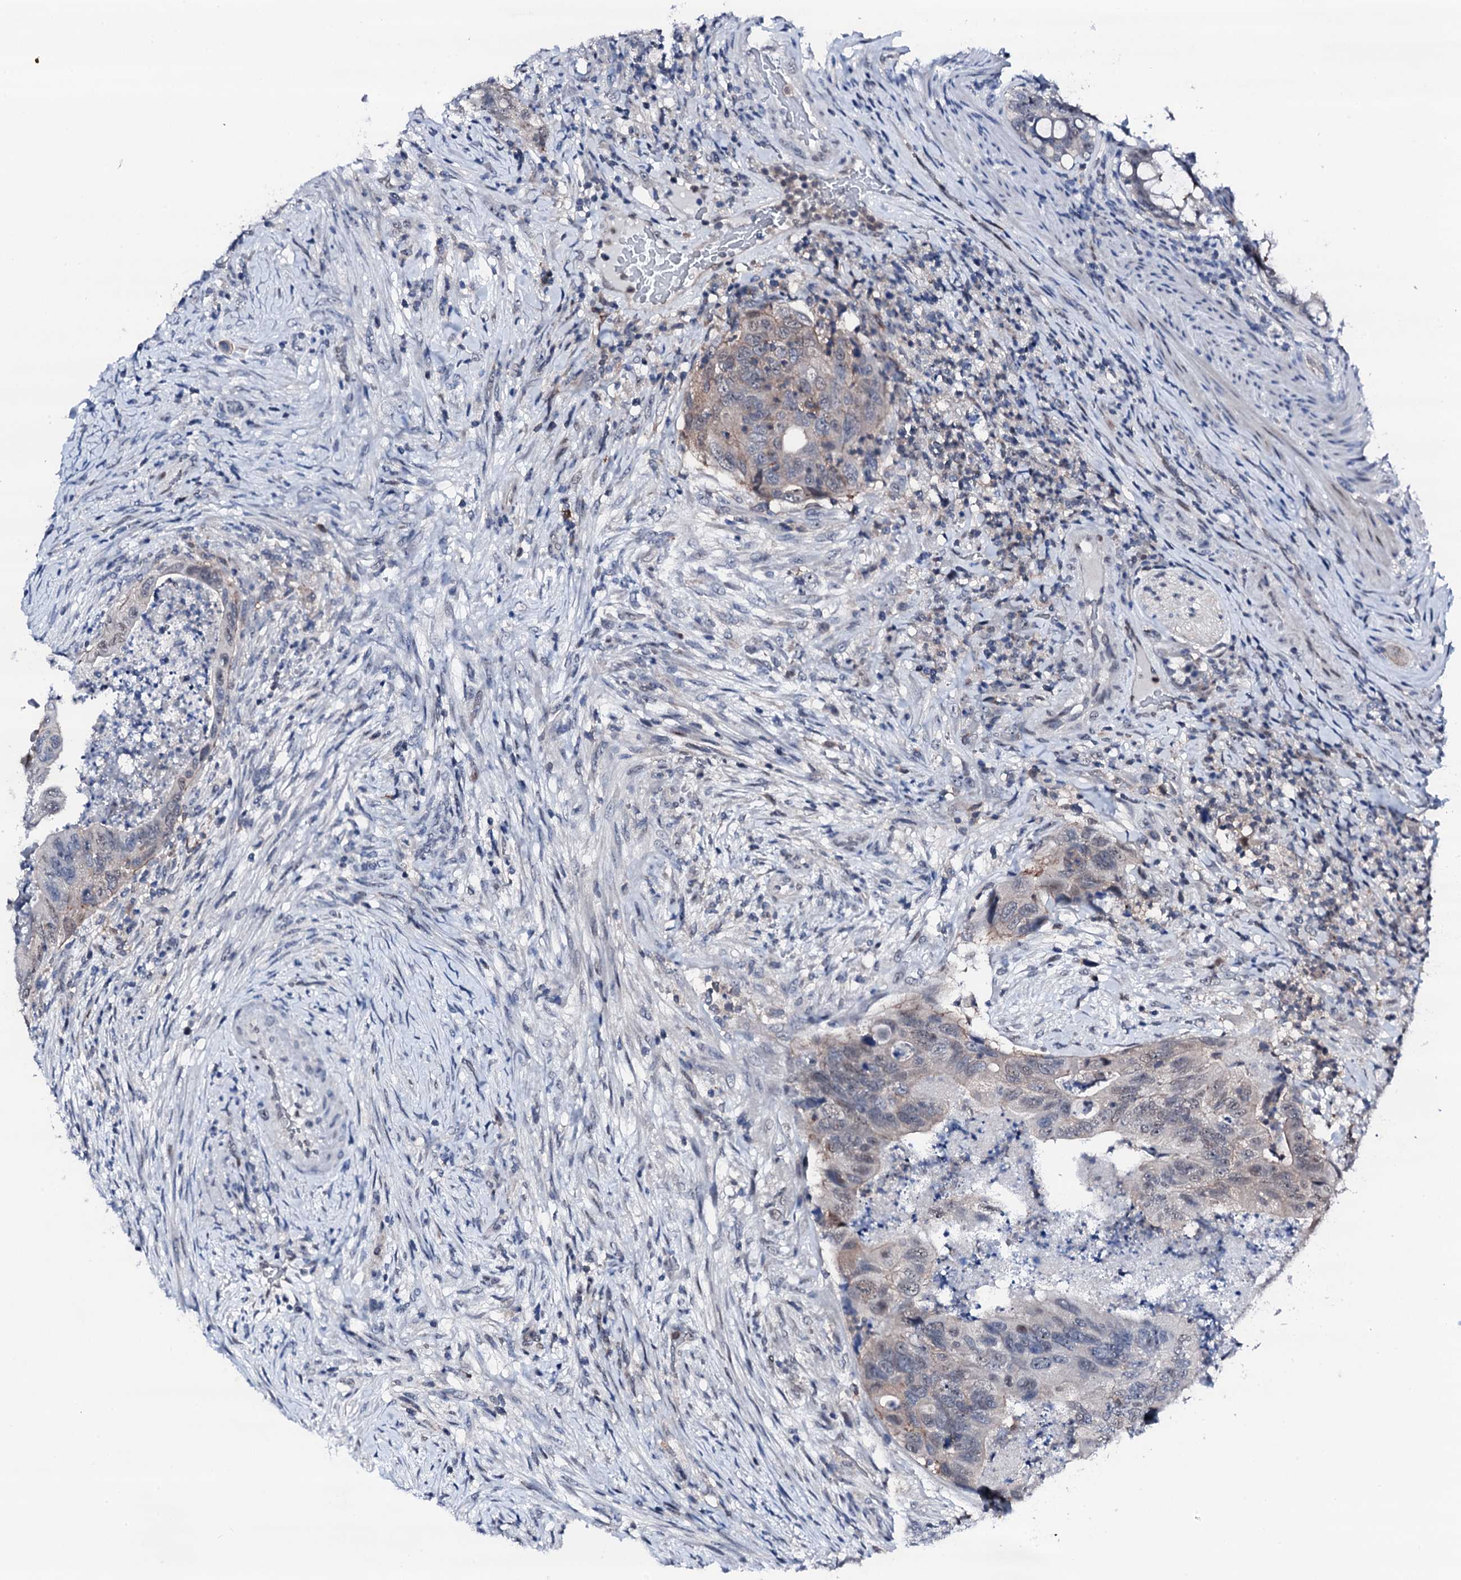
{"staining": {"intensity": "weak", "quantity": "<25%", "location": "cytoplasmic/membranous"}, "tissue": "colorectal cancer", "cell_type": "Tumor cells", "image_type": "cancer", "snomed": [{"axis": "morphology", "description": "Adenocarcinoma, NOS"}, {"axis": "topography", "description": "Rectum"}], "caption": "This histopathology image is of adenocarcinoma (colorectal) stained with immunohistochemistry (IHC) to label a protein in brown with the nuclei are counter-stained blue. There is no staining in tumor cells.", "gene": "TRAFD1", "patient": {"sex": "male", "age": 63}}